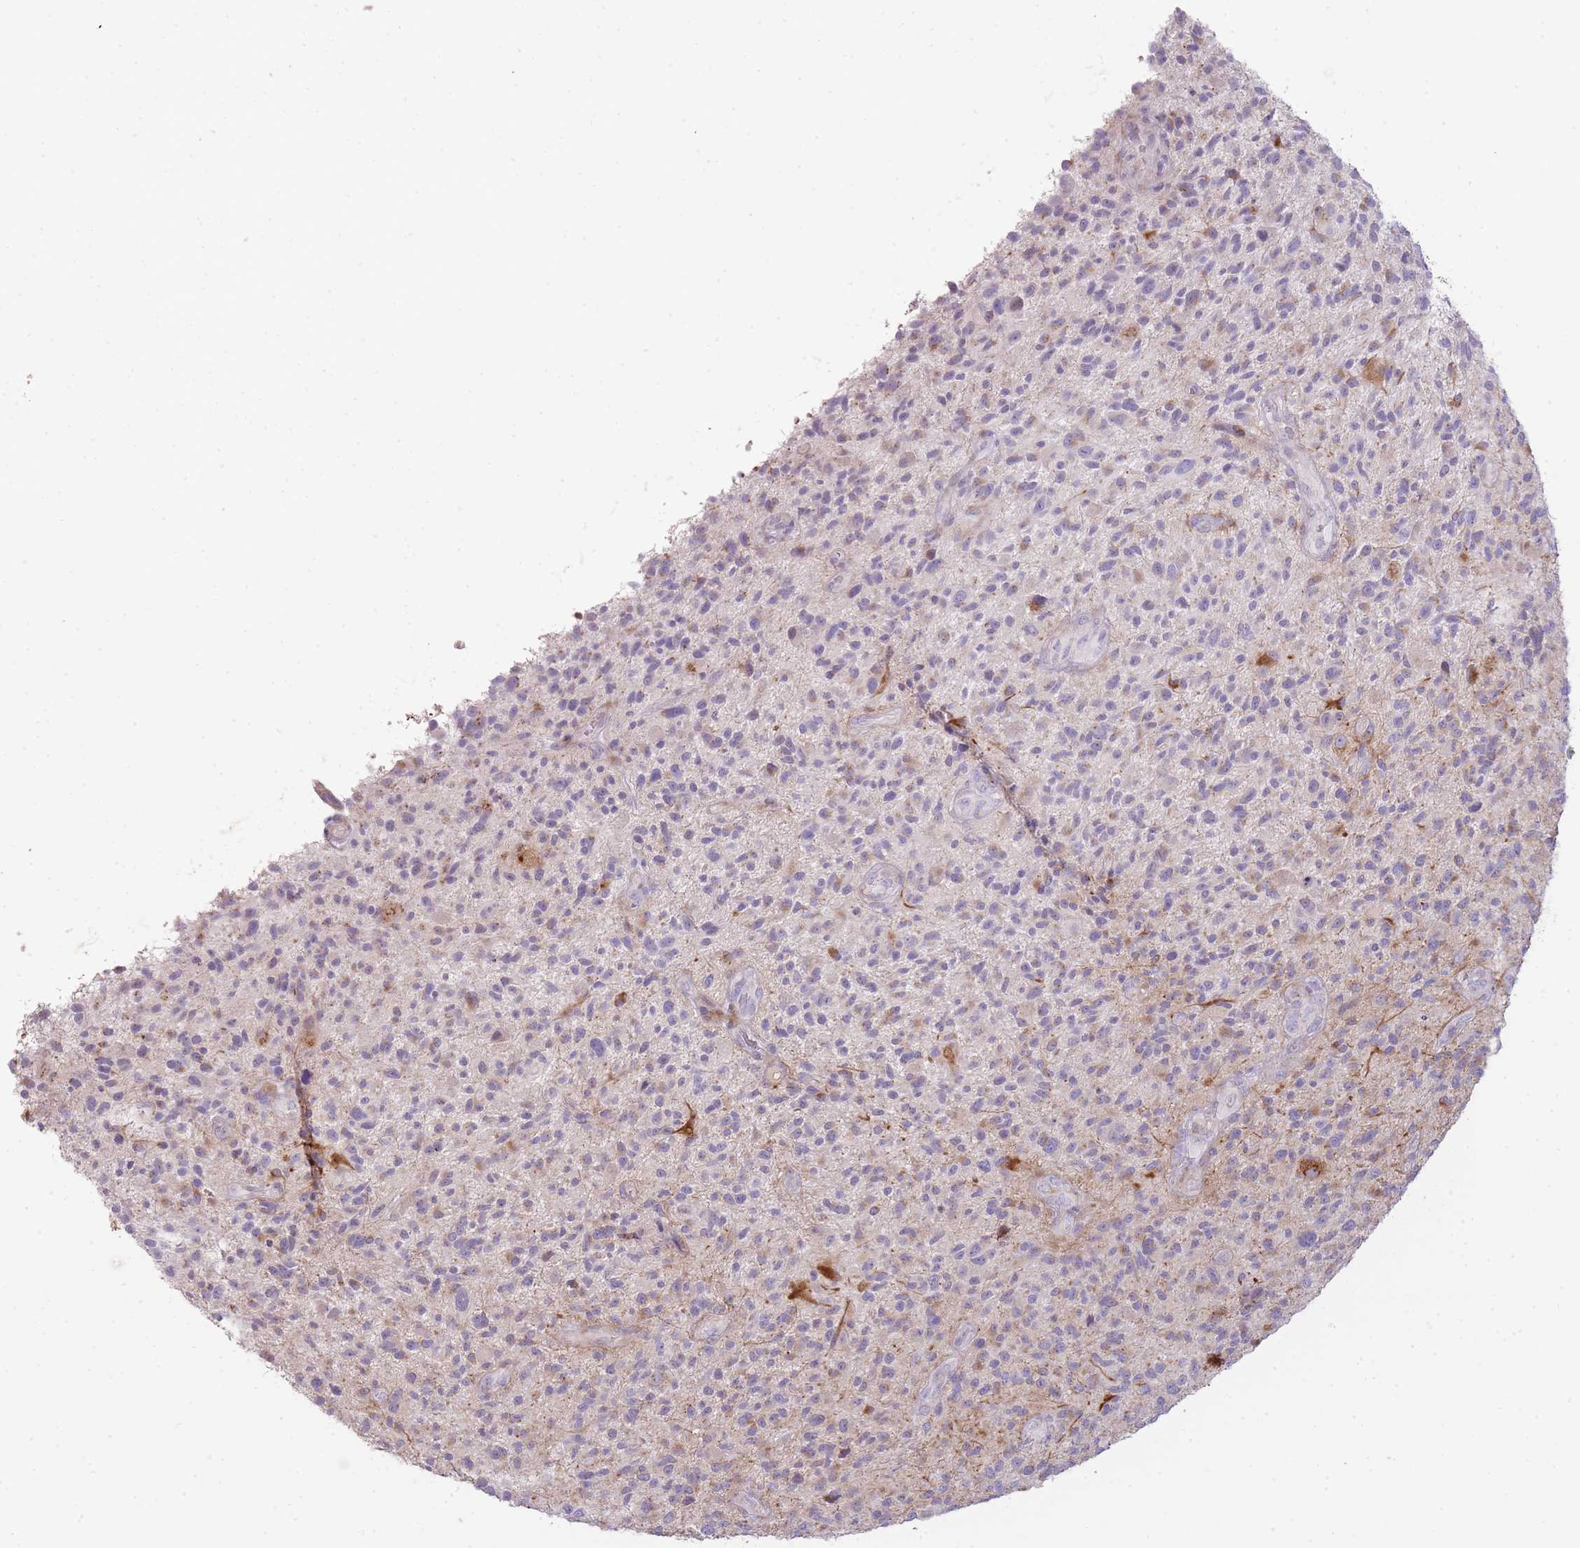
{"staining": {"intensity": "negative", "quantity": "none", "location": "none"}, "tissue": "glioma", "cell_type": "Tumor cells", "image_type": "cancer", "snomed": [{"axis": "morphology", "description": "Glioma, malignant, High grade"}, {"axis": "topography", "description": "Brain"}], "caption": "Tumor cells are negative for protein expression in human glioma. (Immunohistochemistry (ihc), brightfield microscopy, high magnification).", "gene": "PPP3R2", "patient": {"sex": "male", "age": 47}}